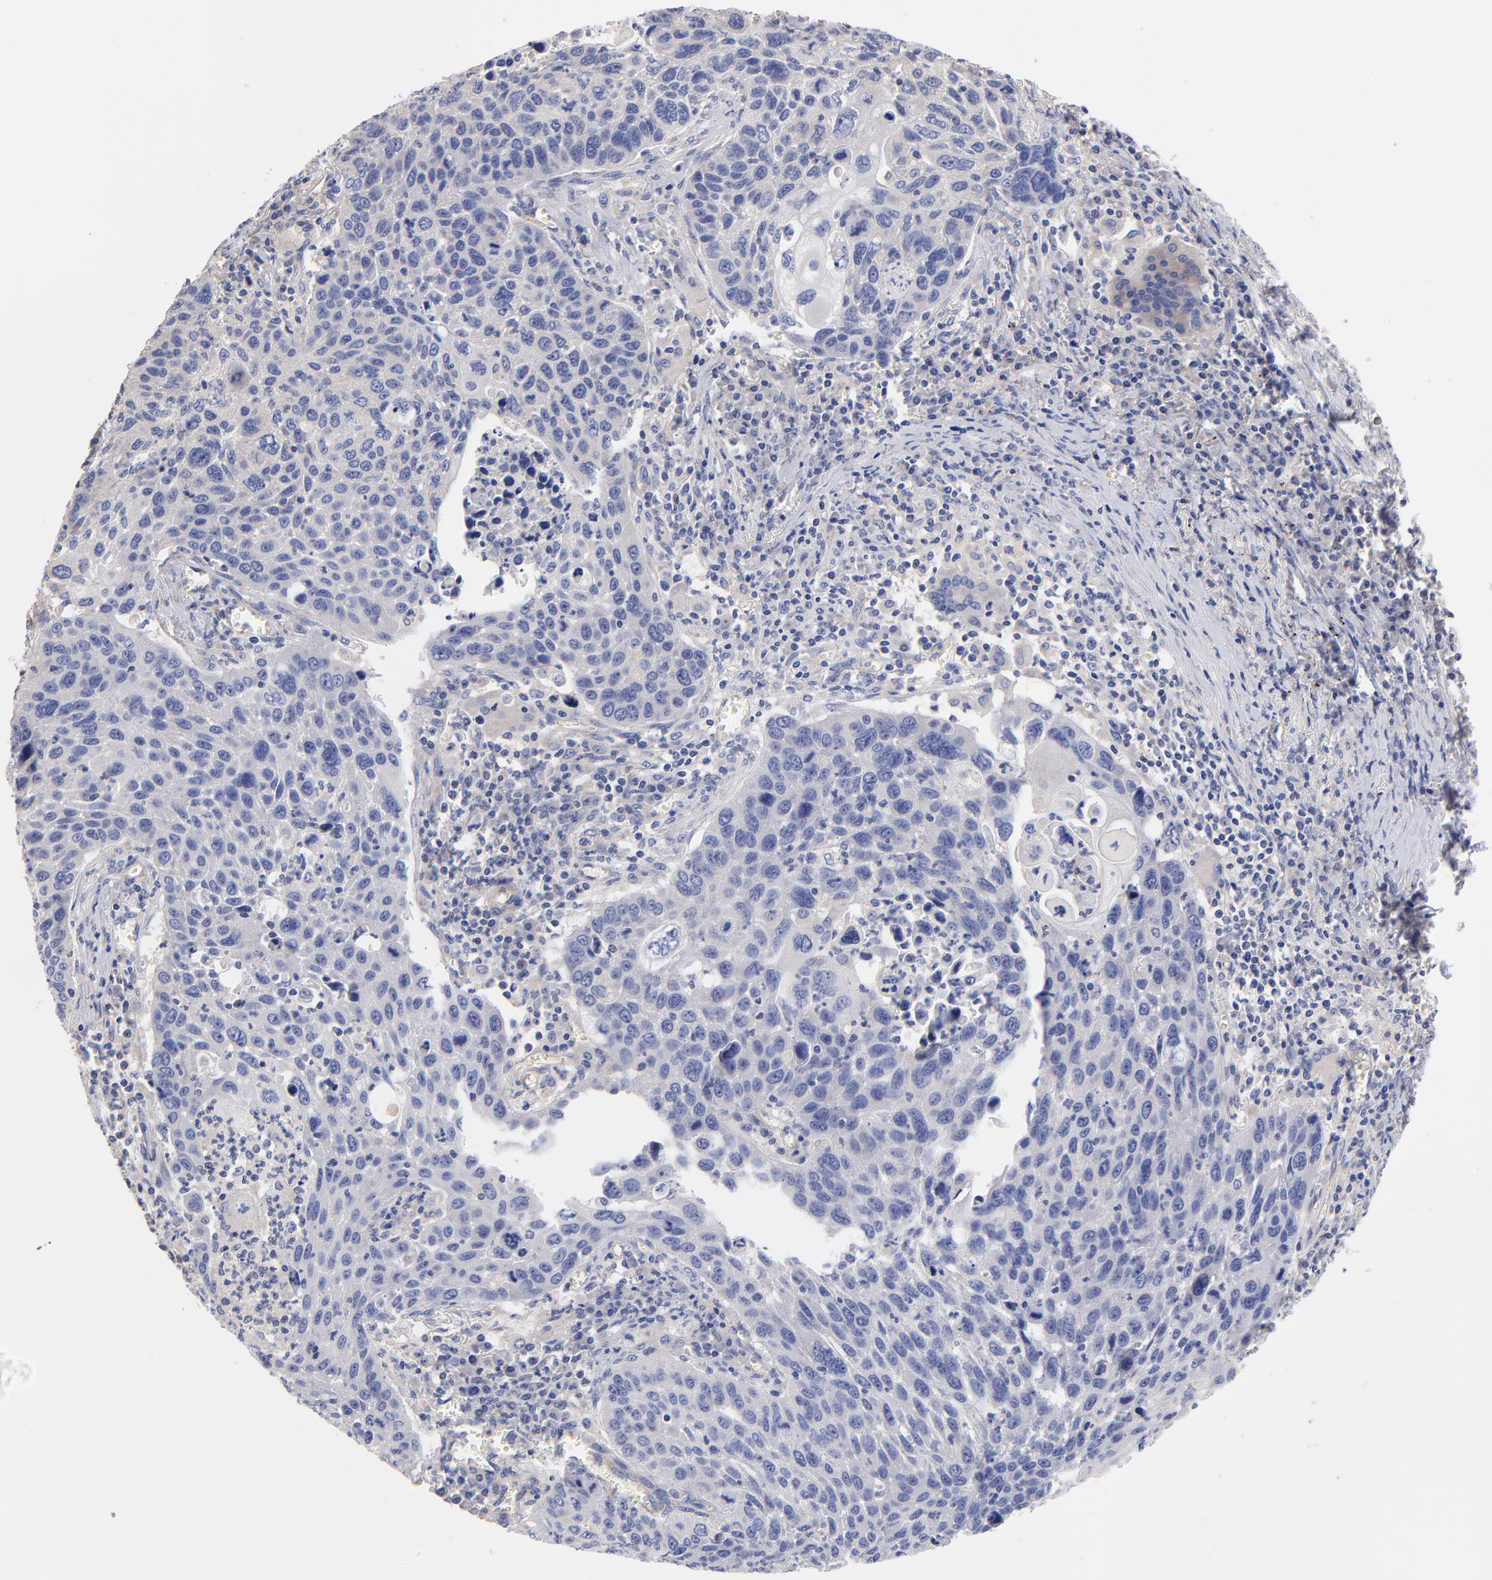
{"staining": {"intensity": "negative", "quantity": "none", "location": "none"}, "tissue": "lung cancer", "cell_type": "Tumor cells", "image_type": "cancer", "snomed": [{"axis": "morphology", "description": "Squamous cell carcinoma, NOS"}, {"axis": "topography", "description": "Lung"}], "caption": "The IHC image has no significant positivity in tumor cells of lung squamous cell carcinoma tissue.", "gene": "HS3ST1", "patient": {"sex": "male", "age": 68}}